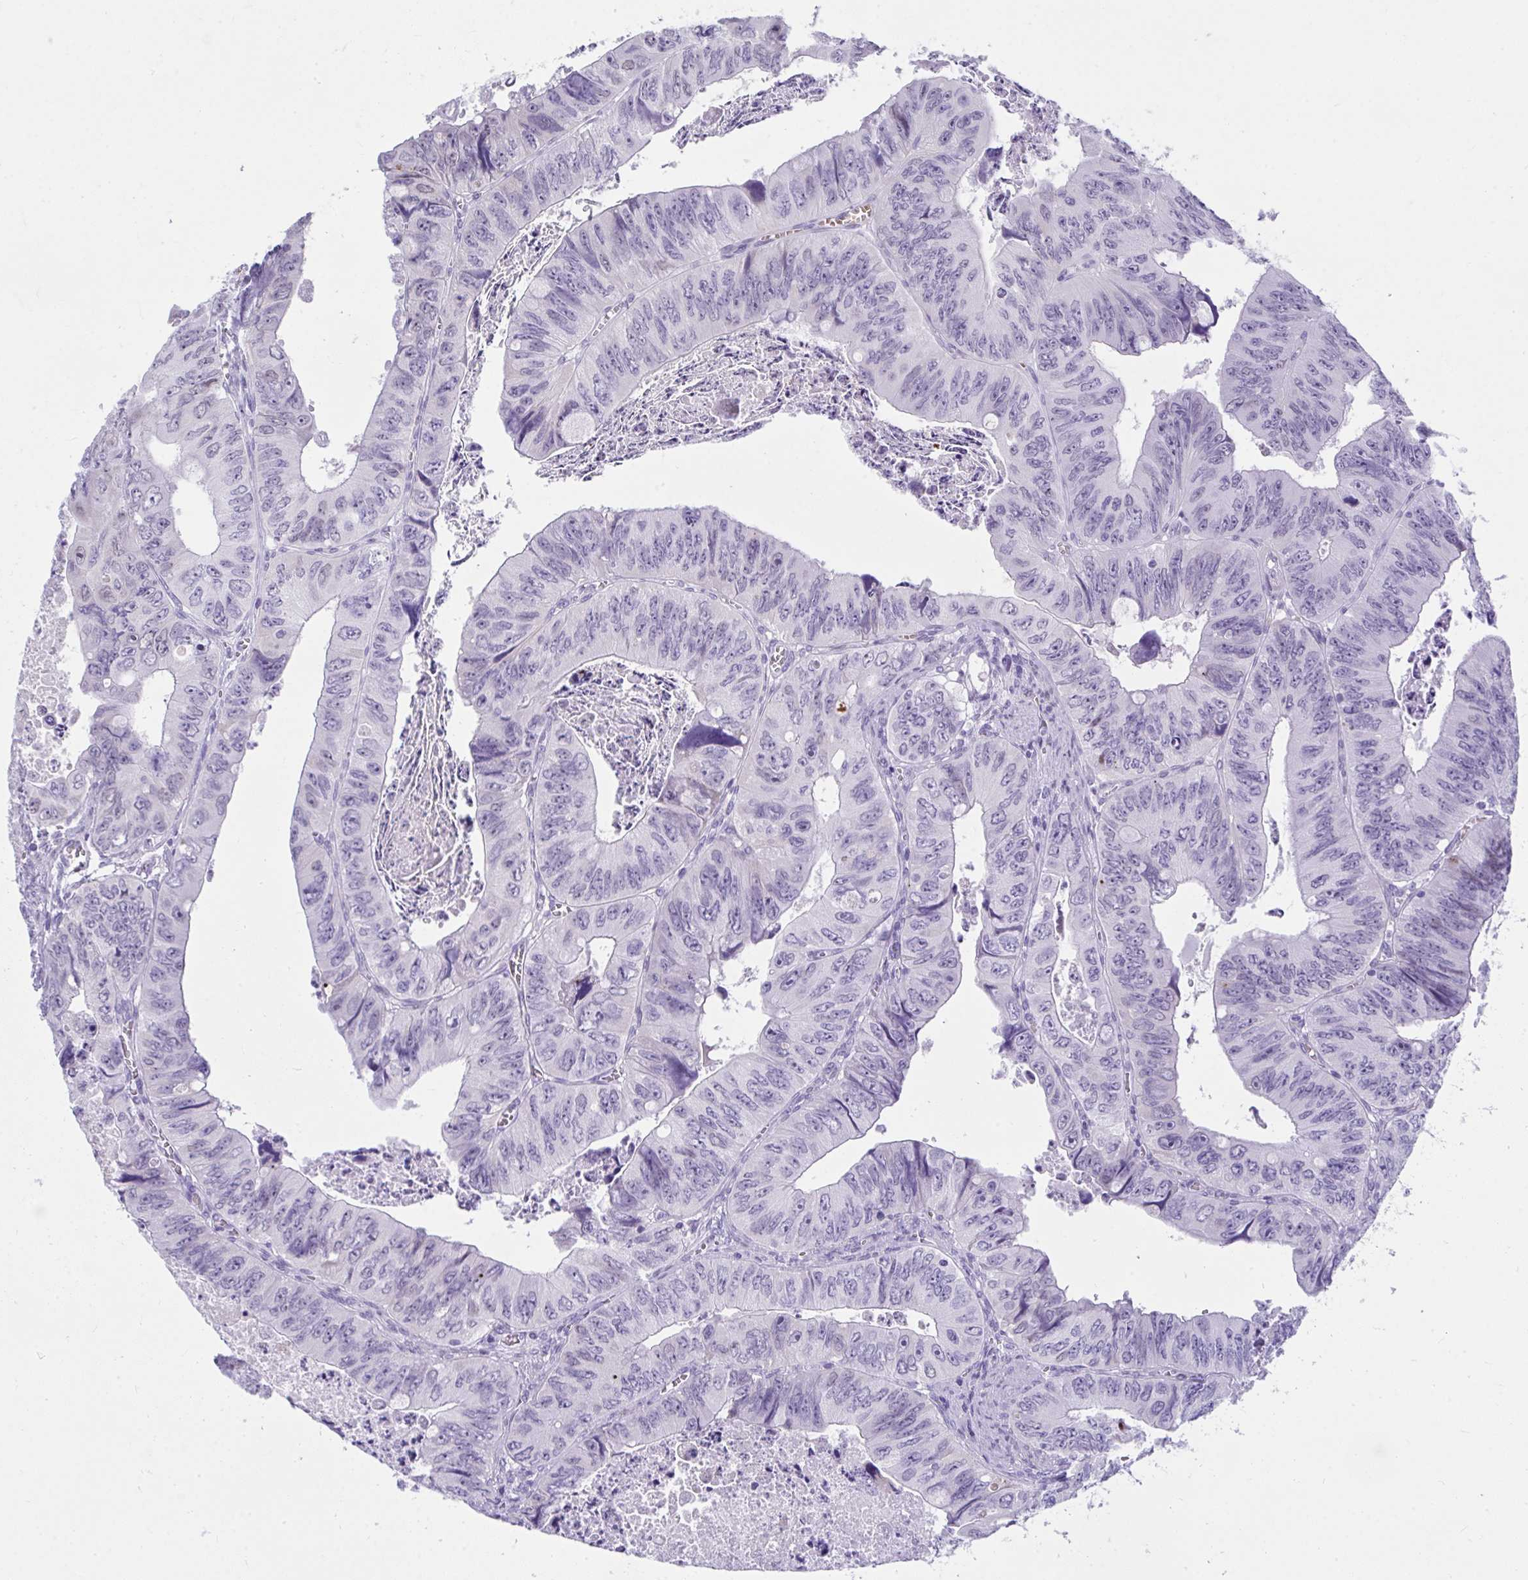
{"staining": {"intensity": "negative", "quantity": "none", "location": "none"}, "tissue": "colorectal cancer", "cell_type": "Tumor cells", "image_type": "cancer", "snomed": [{"axis": "morphology", "description": "Adenocarcinoma, NOS"}, {"axis": "topography", "description": "Colon"}], "caption": "There is no significant staining in tumor cells of colorectal cancer (adenocarcinoma).", "gene": "ISL1", "patient": {"sex": "female", "age": 84}}